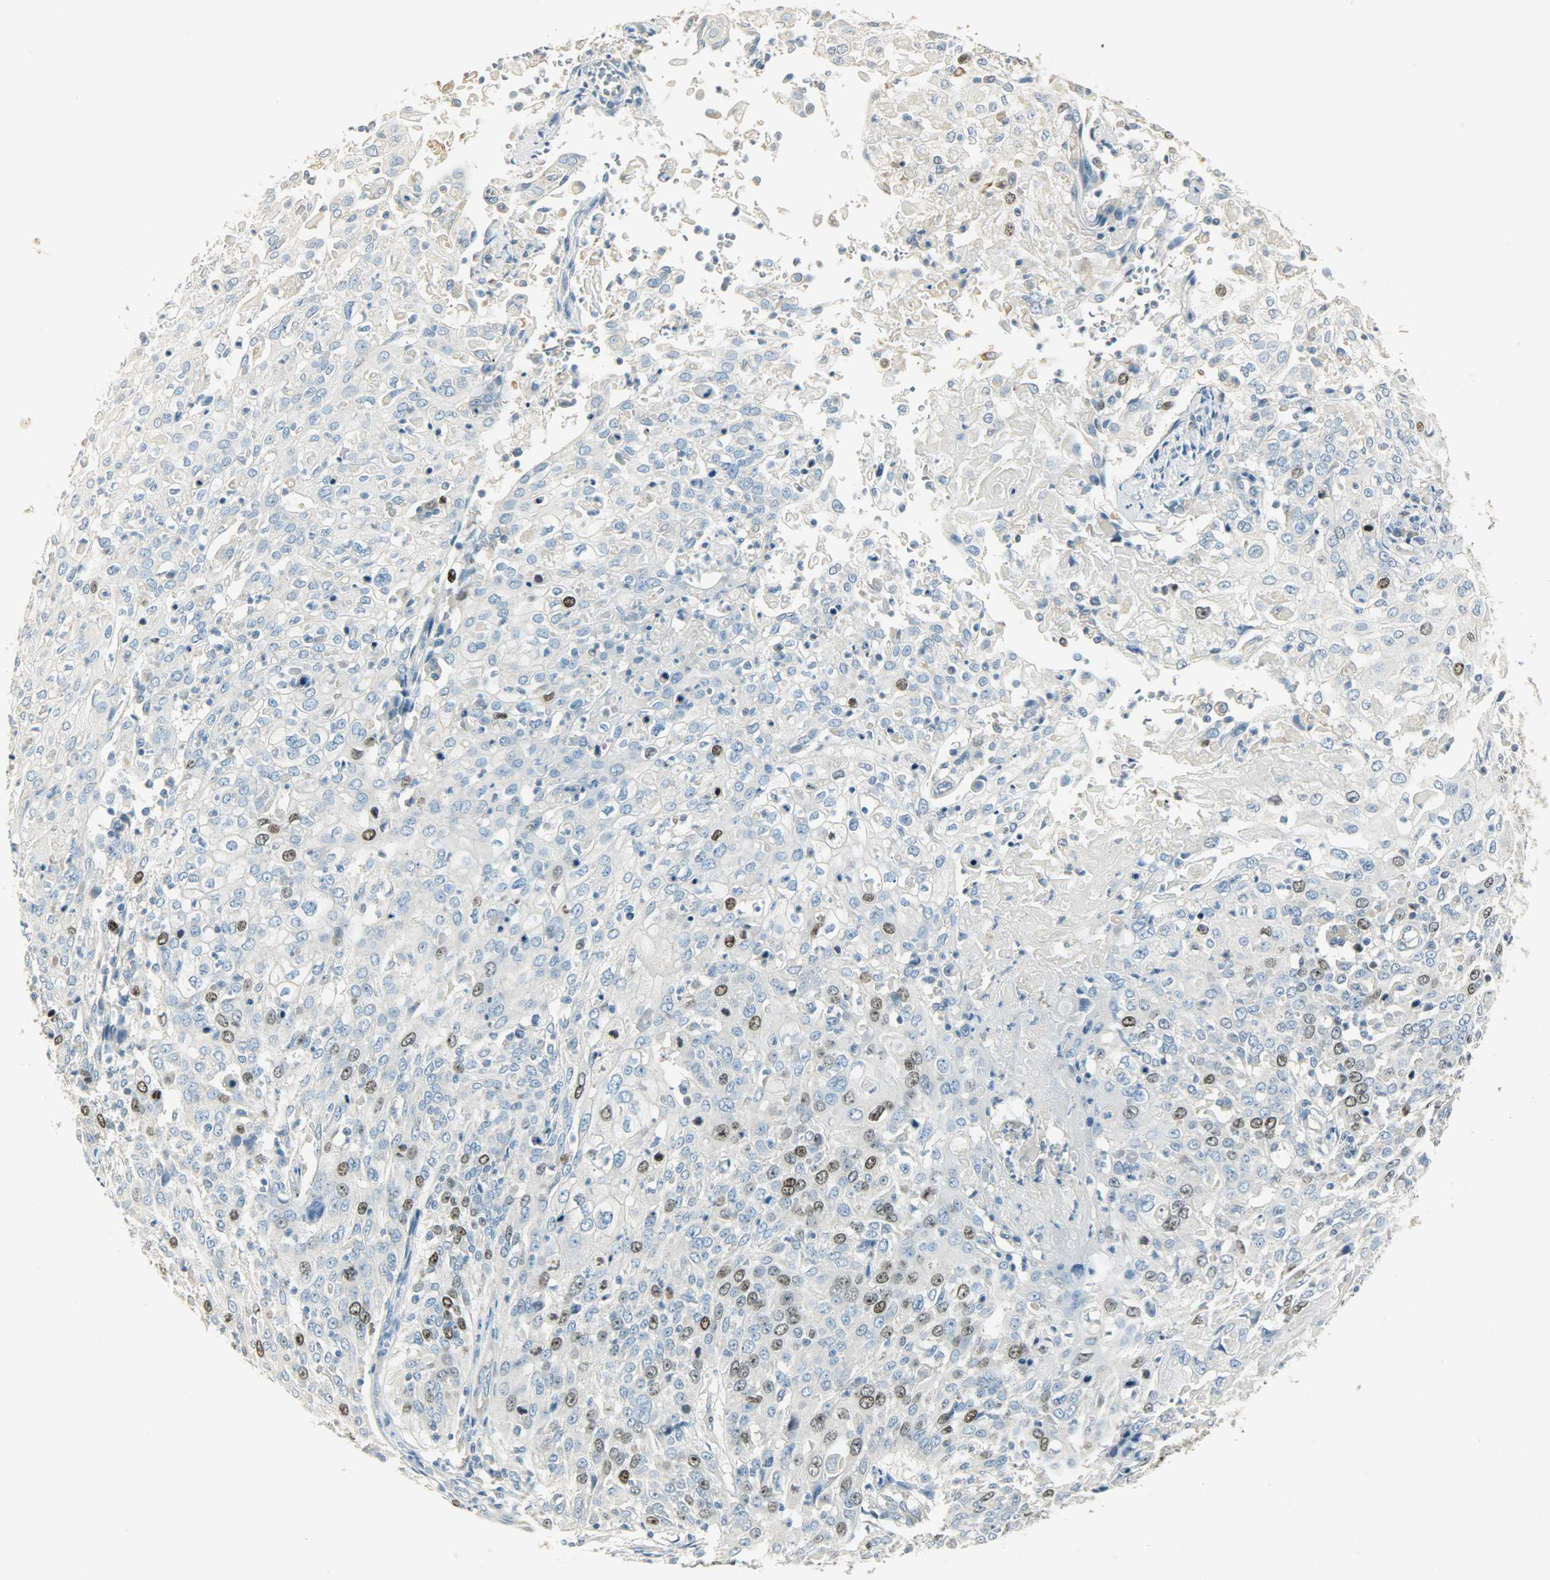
{"staining": {"intensity": "strong", "quantity": "<25%", "location": "nuclear"}, "tissue": "cervical cancer", "cell_type": "Tumor cells", "image_type": "cancer", "snomed": [{"axis": "morphology", "description": "Squamous cell carcinoma, NOS"}, {"axis": "topography", "description": "Cervix"}], "caption": "This is an image of immunohistochemistry staining of cervical cancer, which shows strong expression in the nuclear of tumor cells.", "gene": "TPX2", "patient": {"sex": "female", "age": 39}}